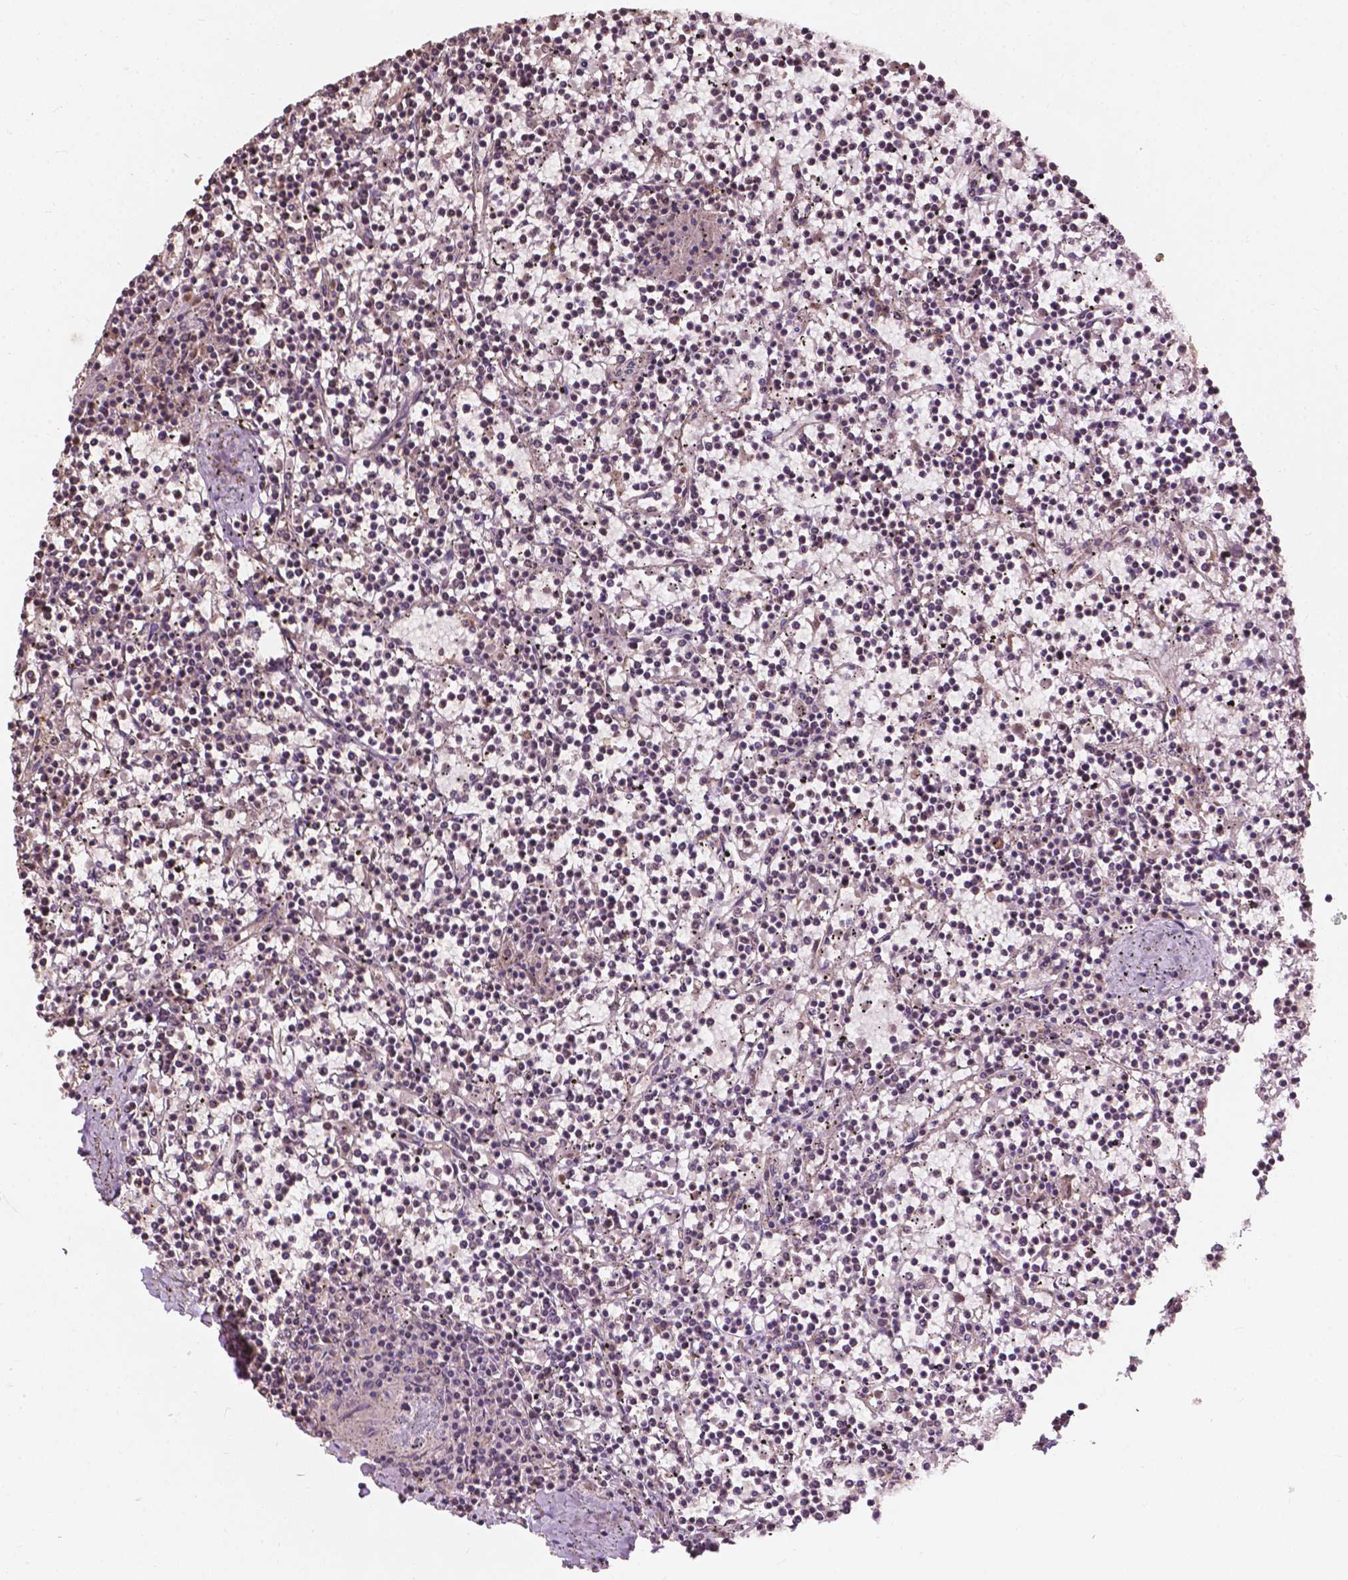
{"staining": {"intensity": "negative", "quantity": "none", "location": "none"}, "tissue": "lymphoma", "cell_type": "Tumor cells", "image_type": "cancer", "snomed": [{"axis": "morphology", "description": "Malignant lymphoma, non-Hodgkin's type, Low grade"}, {"axis": "topography", "description": "Spleen"}], "caption": "Immunohistochemistry (IHC) micrograph of neoplastic tissue: lymphoma stained with DAB (3,3'-diaminobenzidine) exhibits no significant protein expression in tumor cells.", "gene": "CDC42BPA", "patient": {"sex": "female", "age": 19}}